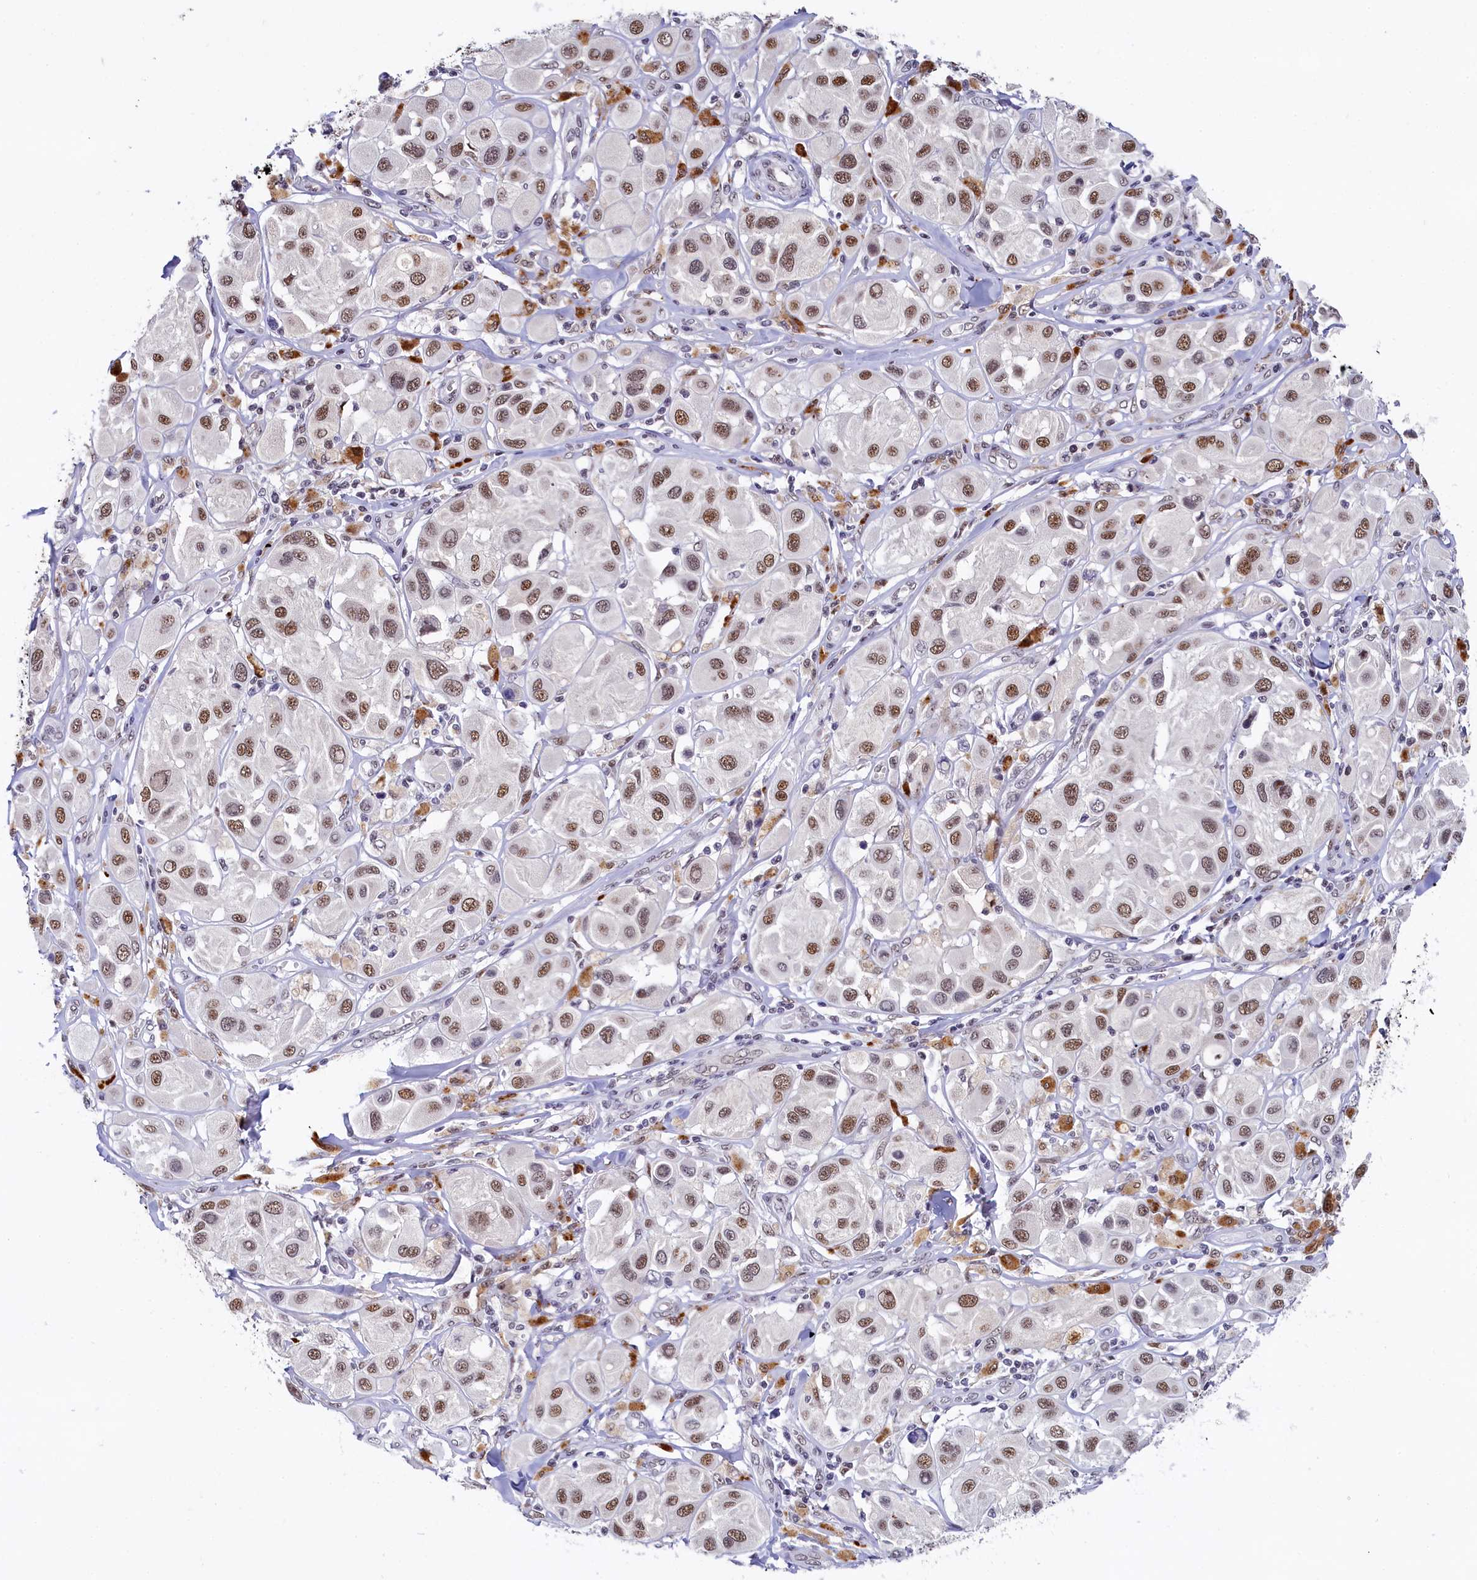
{"staining": {"intensity": "moderate", "quantity": ">75%", "location": "nuclear"}, "tissue": "melanoma", "cell_type": "Tumor cells", "image_type": "cancer", "snomed": [{"axis": "morphology", "description": "Malignant melanoma, Metastatic site"}, {"axis": "topography", "description": "Skin"}], "caption": "A high-resolution micrograph shows immunohistochemistry staining of malignant melanoma (metastatic site), which reveals moderate nuclear expression in approximately >75% of tumor cells.", "gene": "INTS14", "patient": {"sex": "male", "age": 41}}